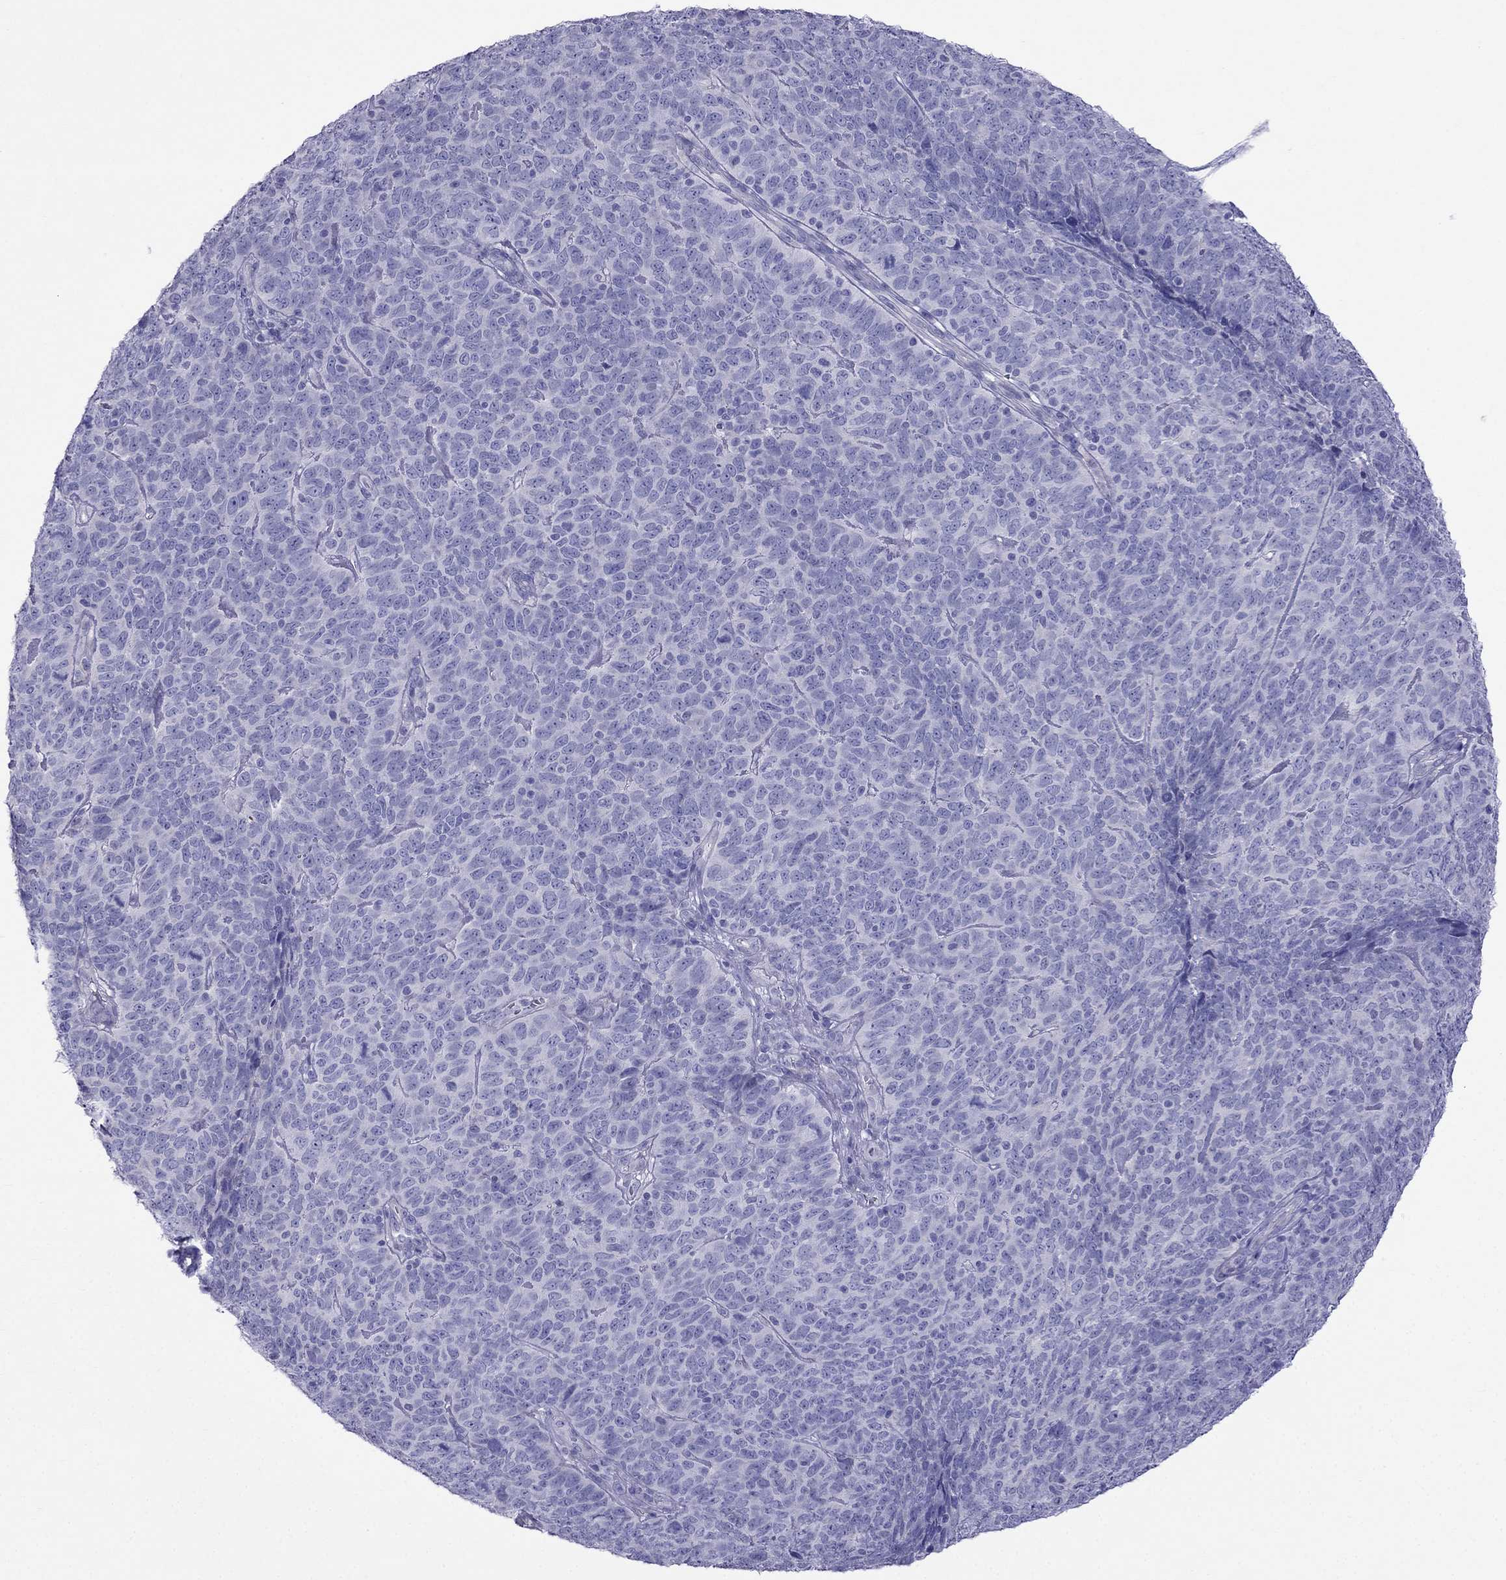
{"staining": {"intensity": "negative", "quantity": "none", "location": "none"}, "tissue": "skin cancer", "cell_type": "Tumor cells", "image_type": "cancer", "snomed": [{"axis": "morphology", "description": "Squamous cell carcinoma, NOS"}, {"axis": "topography", "description": "Skin"}, {"axis": "topography", "description": "Anal"}], "caption": "Tumor cells are negative for protein expression in human skin cancer. (DAB immunohistochemistry (IHC), high magnification).", "gene": "TDRD1", "patient": {"sex": "female", "age": 51}}